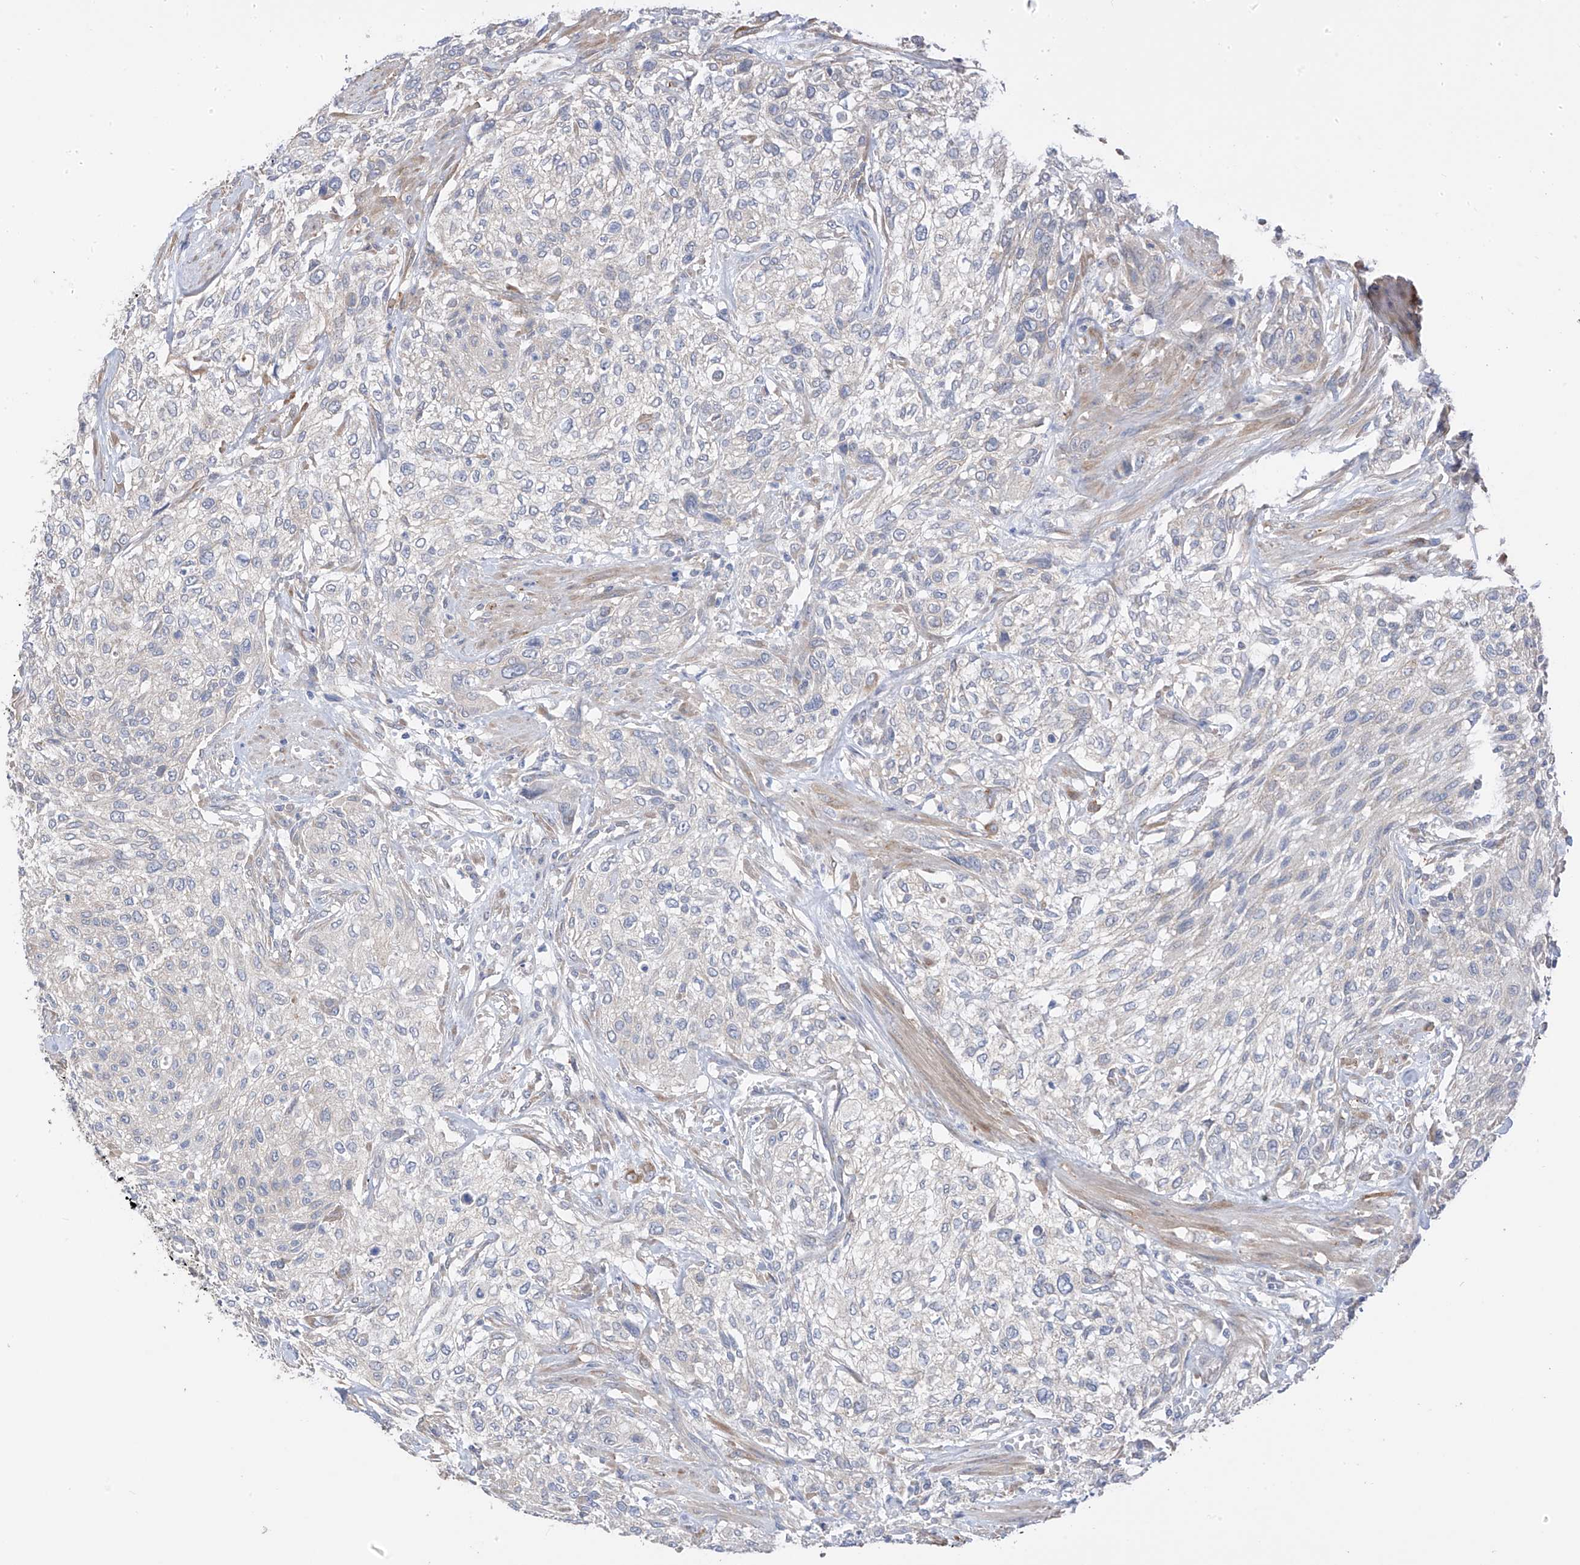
{"staining": {"intensity": "negative", "quantity": "none", "location": "none"}, "tissue": "urothelial cancer", "cell_type": "Tumor cells", "image_type": "cancer", "snomed": [{"axis": "morphology", "description": "Urothelial carcinoma, High grade"}, {"axis": "topography", "description": "Urinary bladder"}], "caption": "A histopathology image of urothelial cancer stained for a protein exhibits no brown staining in tumor cells. (Brightfield microscopy of DAB (3,3'-diaminobenzidine) immunohistochemistry at high magnification).", "gene": "REC8", "patient": {"sex": "male", "age": 35}}